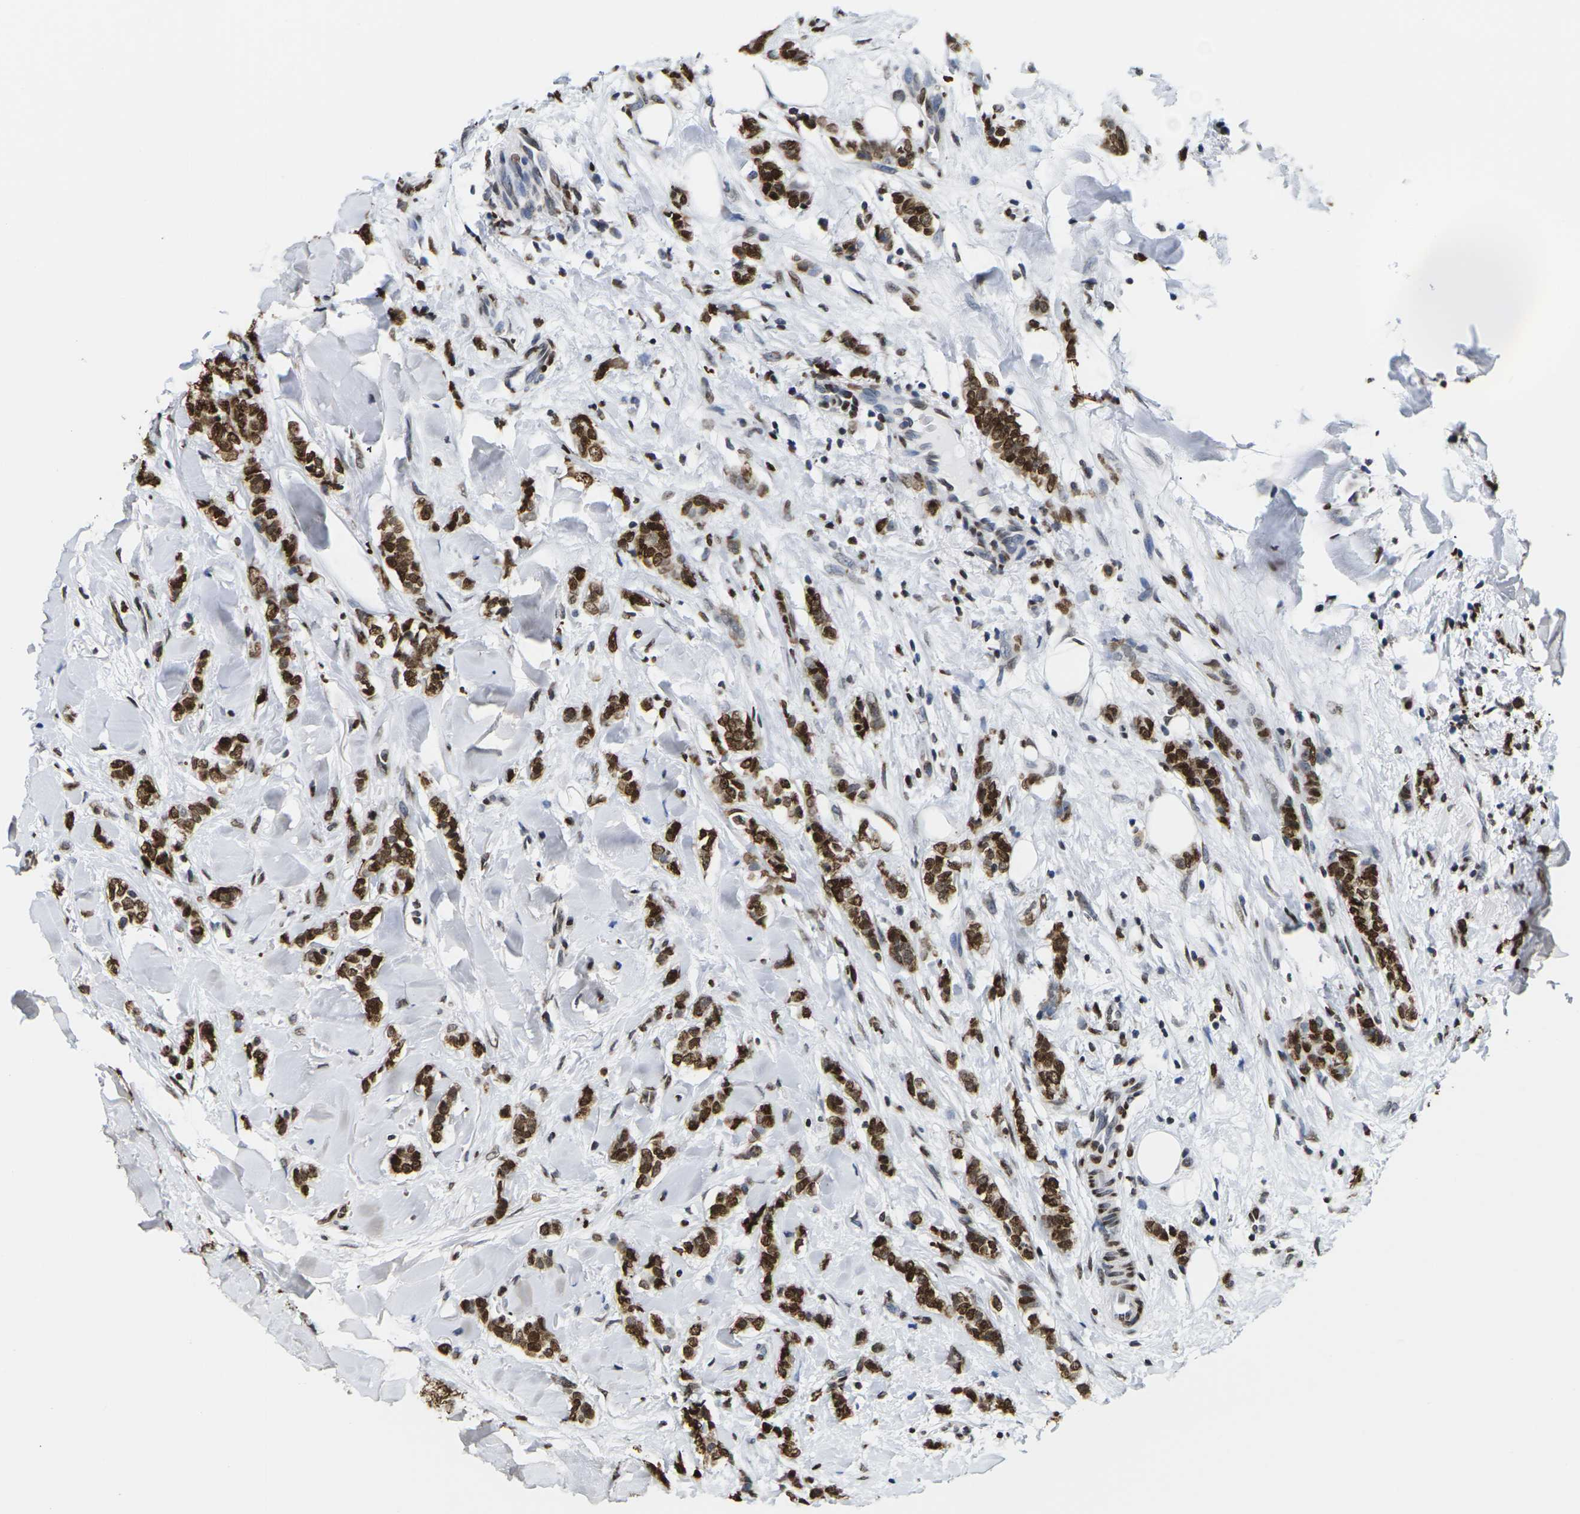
{"staining": {"intensity": "strong", "quantity": ">75%", "location": "cytoplasmic/membranous,nuclear"}, "tissue": "breast cancer", "cell_type": "Tumor cells", "image_type": "cancer", "snomed": [{"axis": "morphology", "description": "Lobular carcinoma"}, {"axis": "topography", "description": "Skin"}, {"axis": "topography", "description": "Breast"}], "caption": "This photomicrograph displays IHC staining of human breast lobular carcinoma, with high strong cytoplasmic/membranous and nuclear positivity in about >75% of tumor cells.", "gene": "H2AC21", "patient": {"sex": "female", "age": 46}}